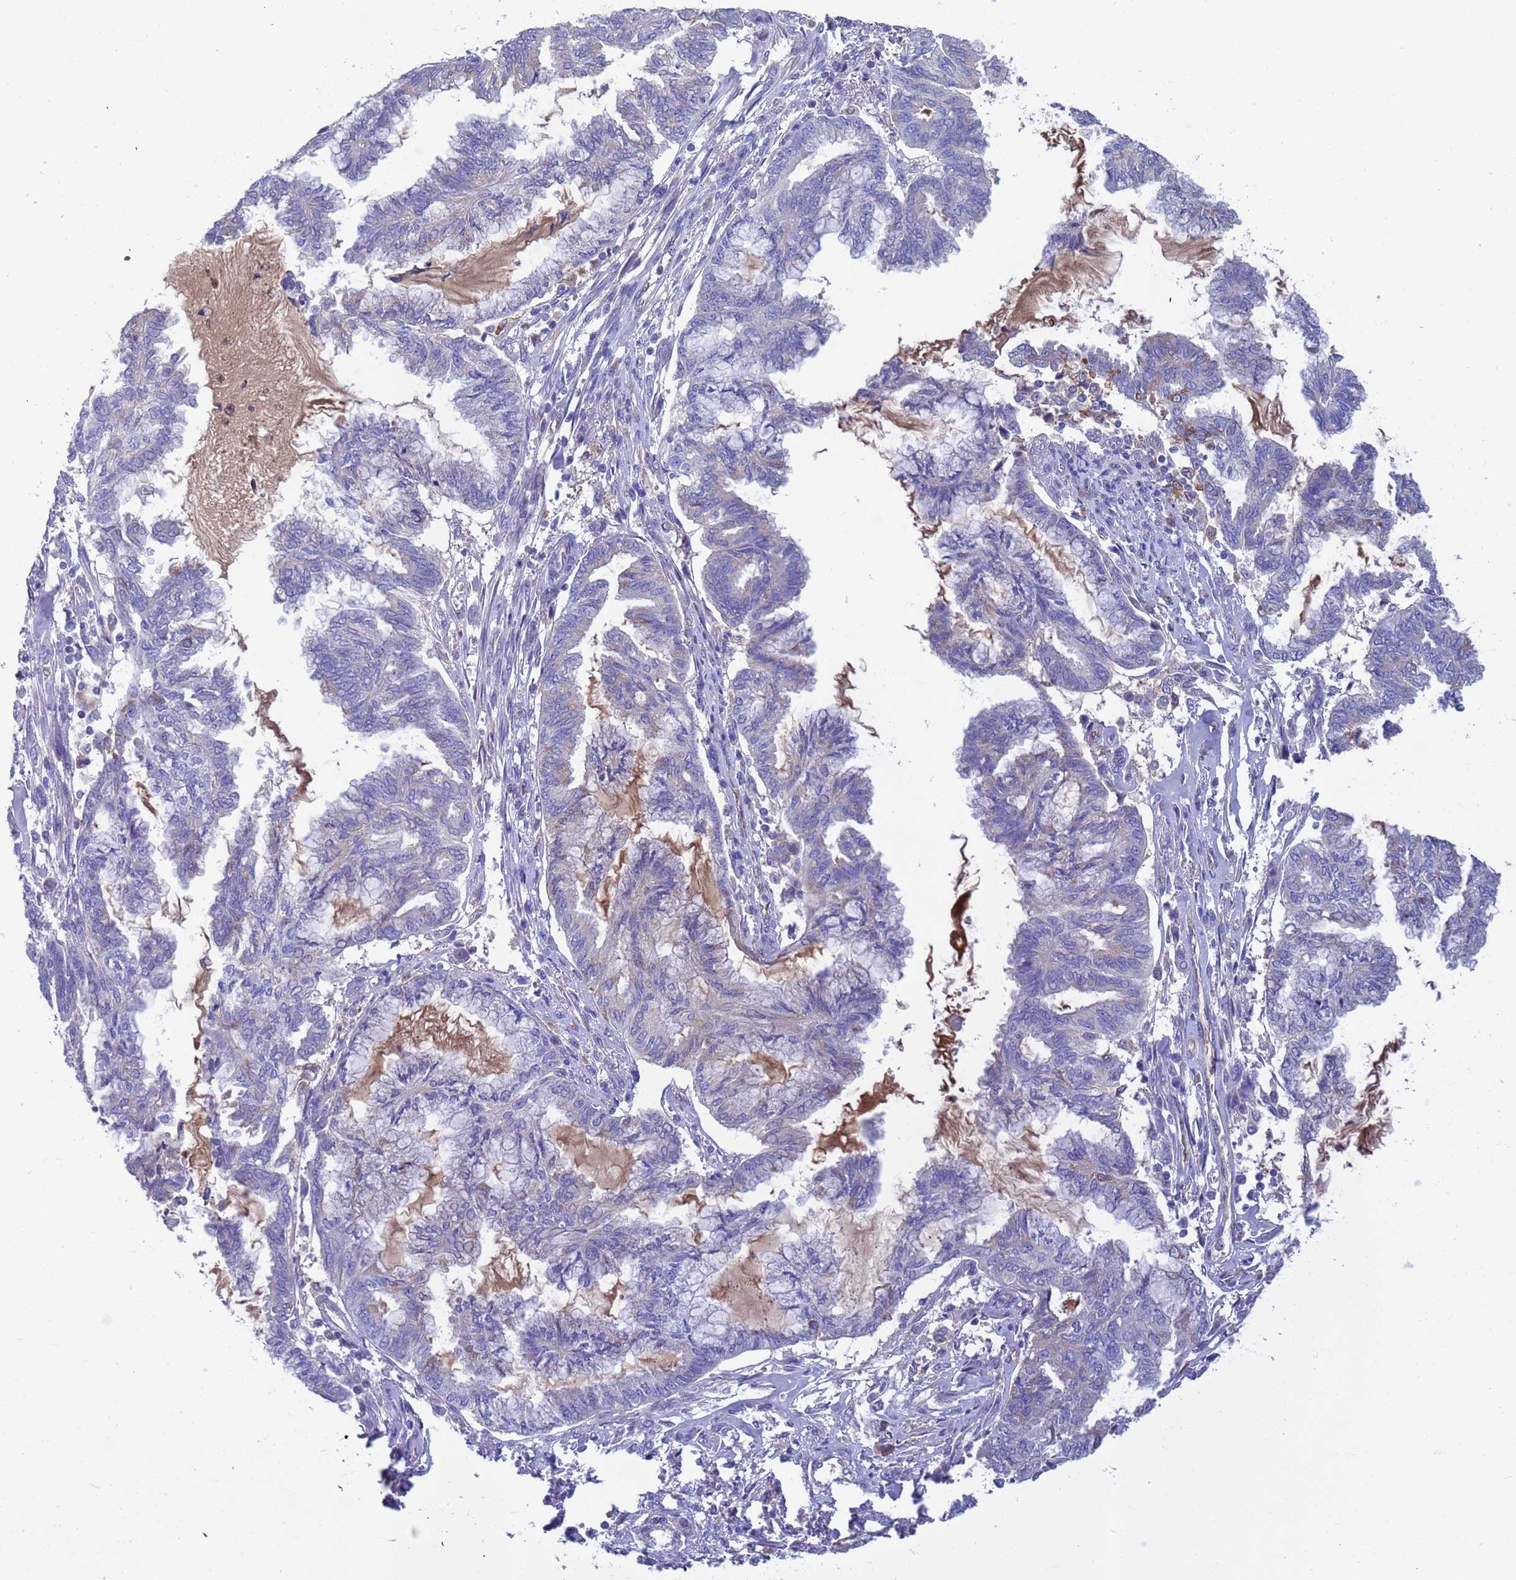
{"staining": {"intensity": "negative", "quantity": "none", "location": "none"}, "tissue": "endometrial cancer", "cell_type": "Tumor cells", "image_type": "cancer", "snomed": [{"axis": "morphology", "description": "Adenocarcinoma, NOS"}, {"axis": "topography", "description": "Endometrium"}], "caption": "Tumor cells are negative for brown protein staining in adenocarcinoma (endometrial). (Stains: DAB (3,3'-diaminobenzidine) immunohistochemistry with hematoxylin counter stain, Microscopy: brightfield microscopy at high magnification).", "gene": "FOXRED1", "patient": {"sex": "female", "age": 86}}